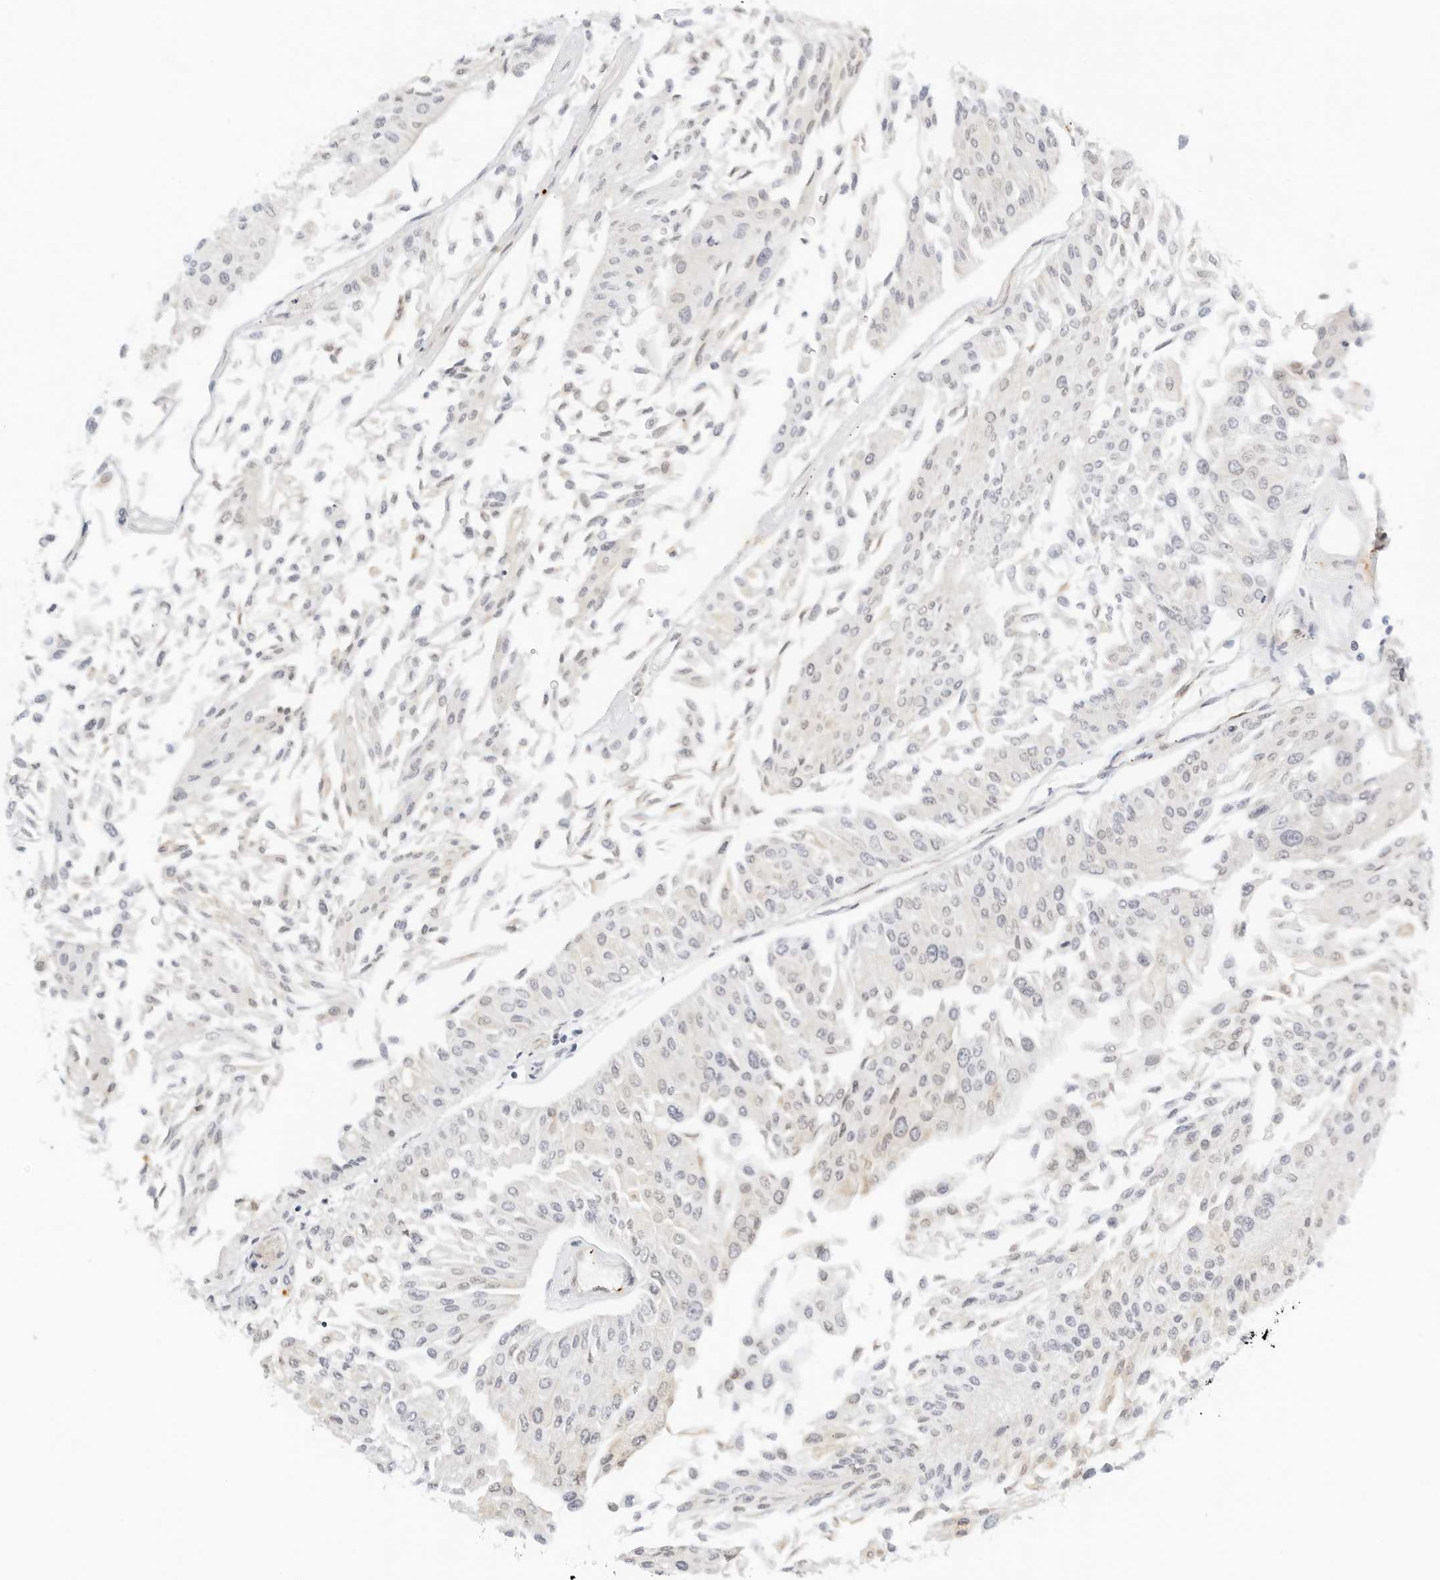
{"staining": {"intensity": "negative", "quantity": "none", "location": "none"}, "tissue": "urothelial cancer", "cell_type": "Tumor cells", "image_type": "cancer", "snomed": [{"axis": "morphology", "description": "Urothelial carcinoma, Low grade"}, {"axis": "topography", "description": "Urinary bladder"}], "caption": "DAB immunohistochemical staining of human urothelial cancer demonstrates no significant staining in tumor cells.", "gene": "PKDCC", "patient": {"sex": "male", "age": 67}}